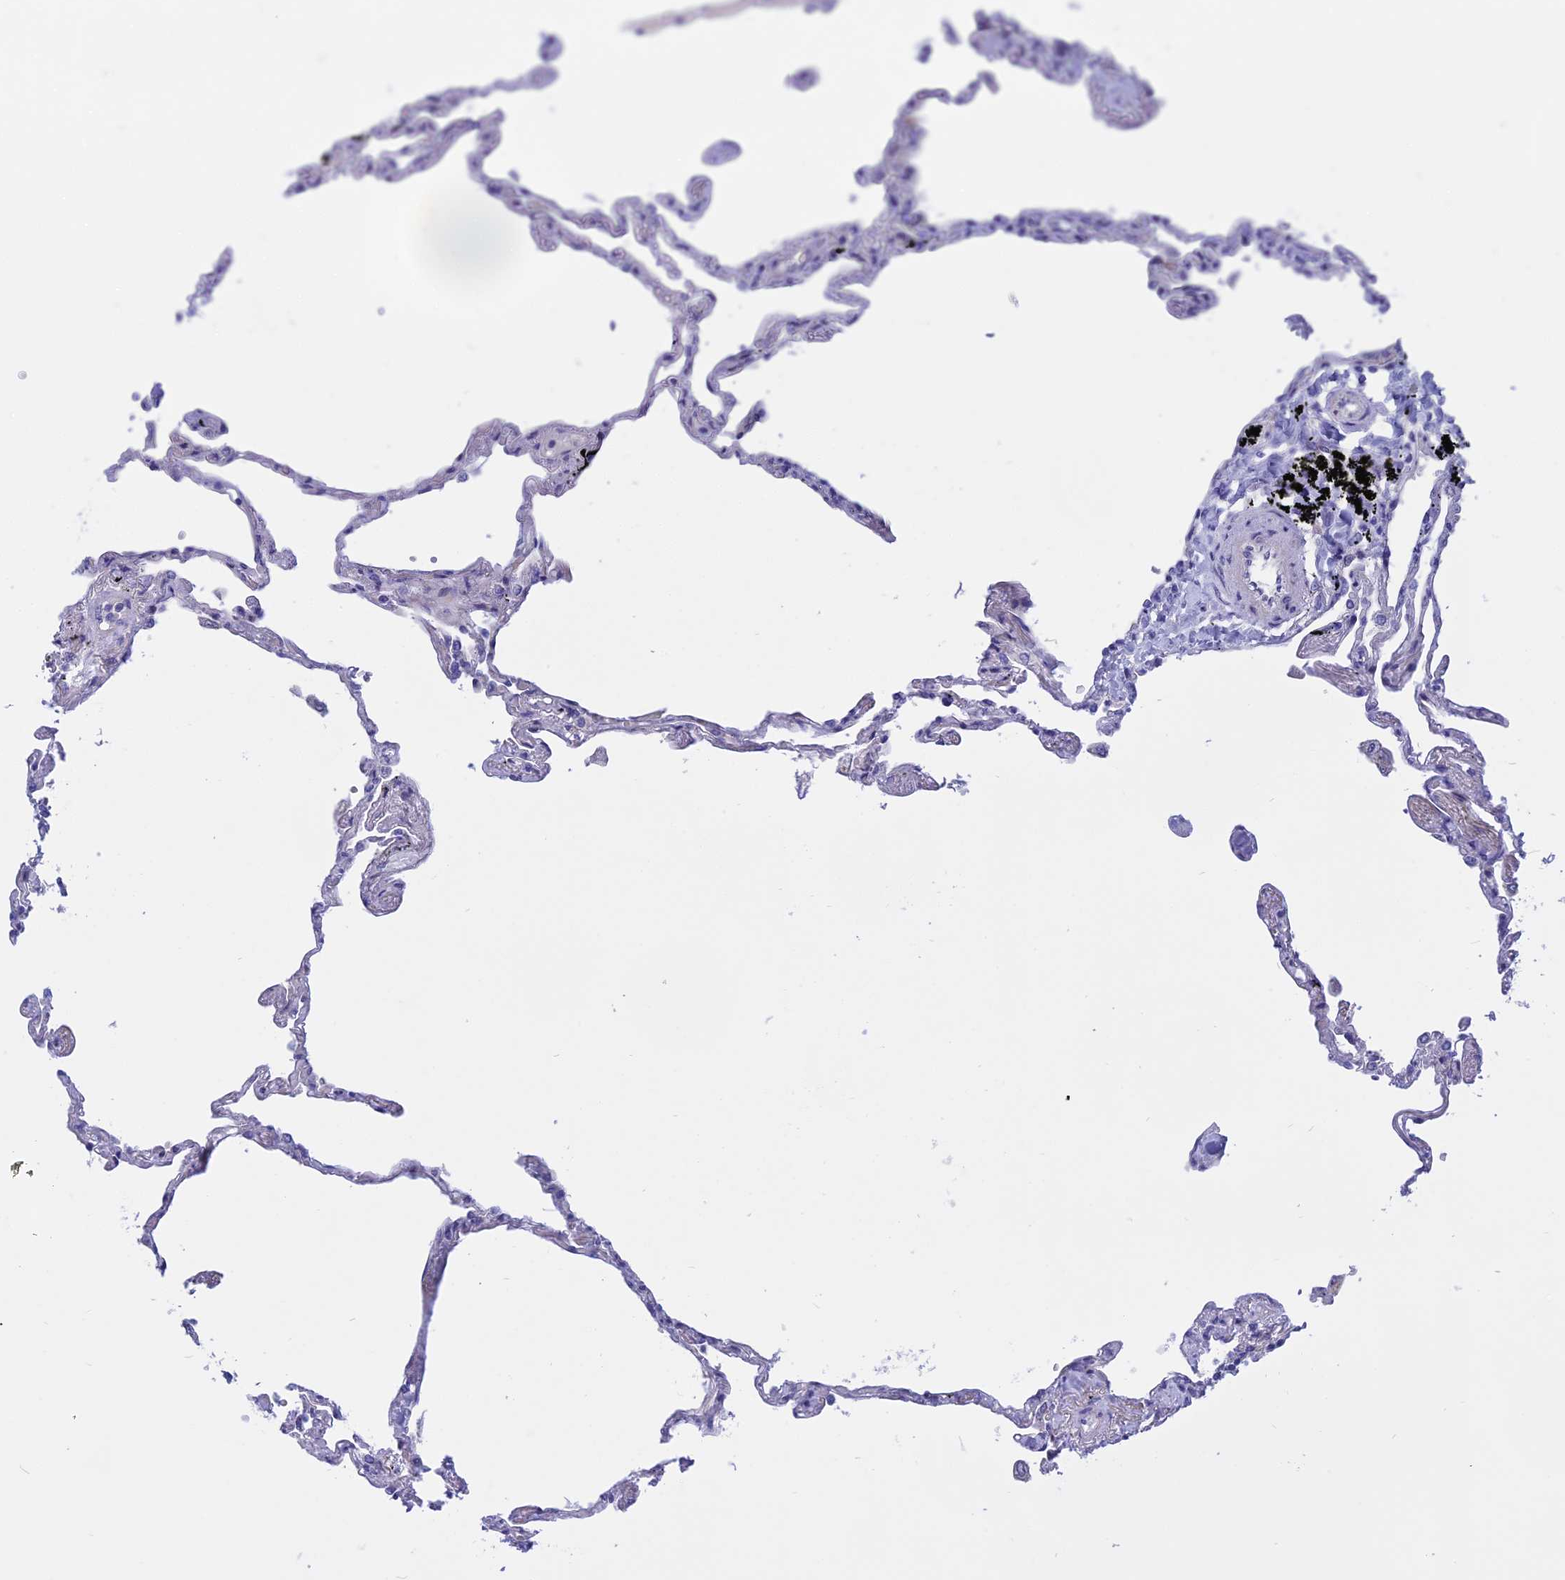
{"staining": {"intensity": "negative", "quantity": "none", "location": "none"}, "tissue": "lung", "cell_type": "Alveolar cells", "image_type": "normal", "snomed": [{"axis": "morphology", "description": "Normal tissue, NOS"}, {"axis": "topography", "description": "Lung"}], "caption": "Alveolar cells show no significant expression in unremarkable lung. The staining was performed using DAB (3,3'-diaminobenzidine) to visualize the protein expression in brown, while the nuclei were stained in blue with hematoxylin (Magnification: 20x).", "gene": "TMEM138", "patient": {"sex": "female", "age": 67}}